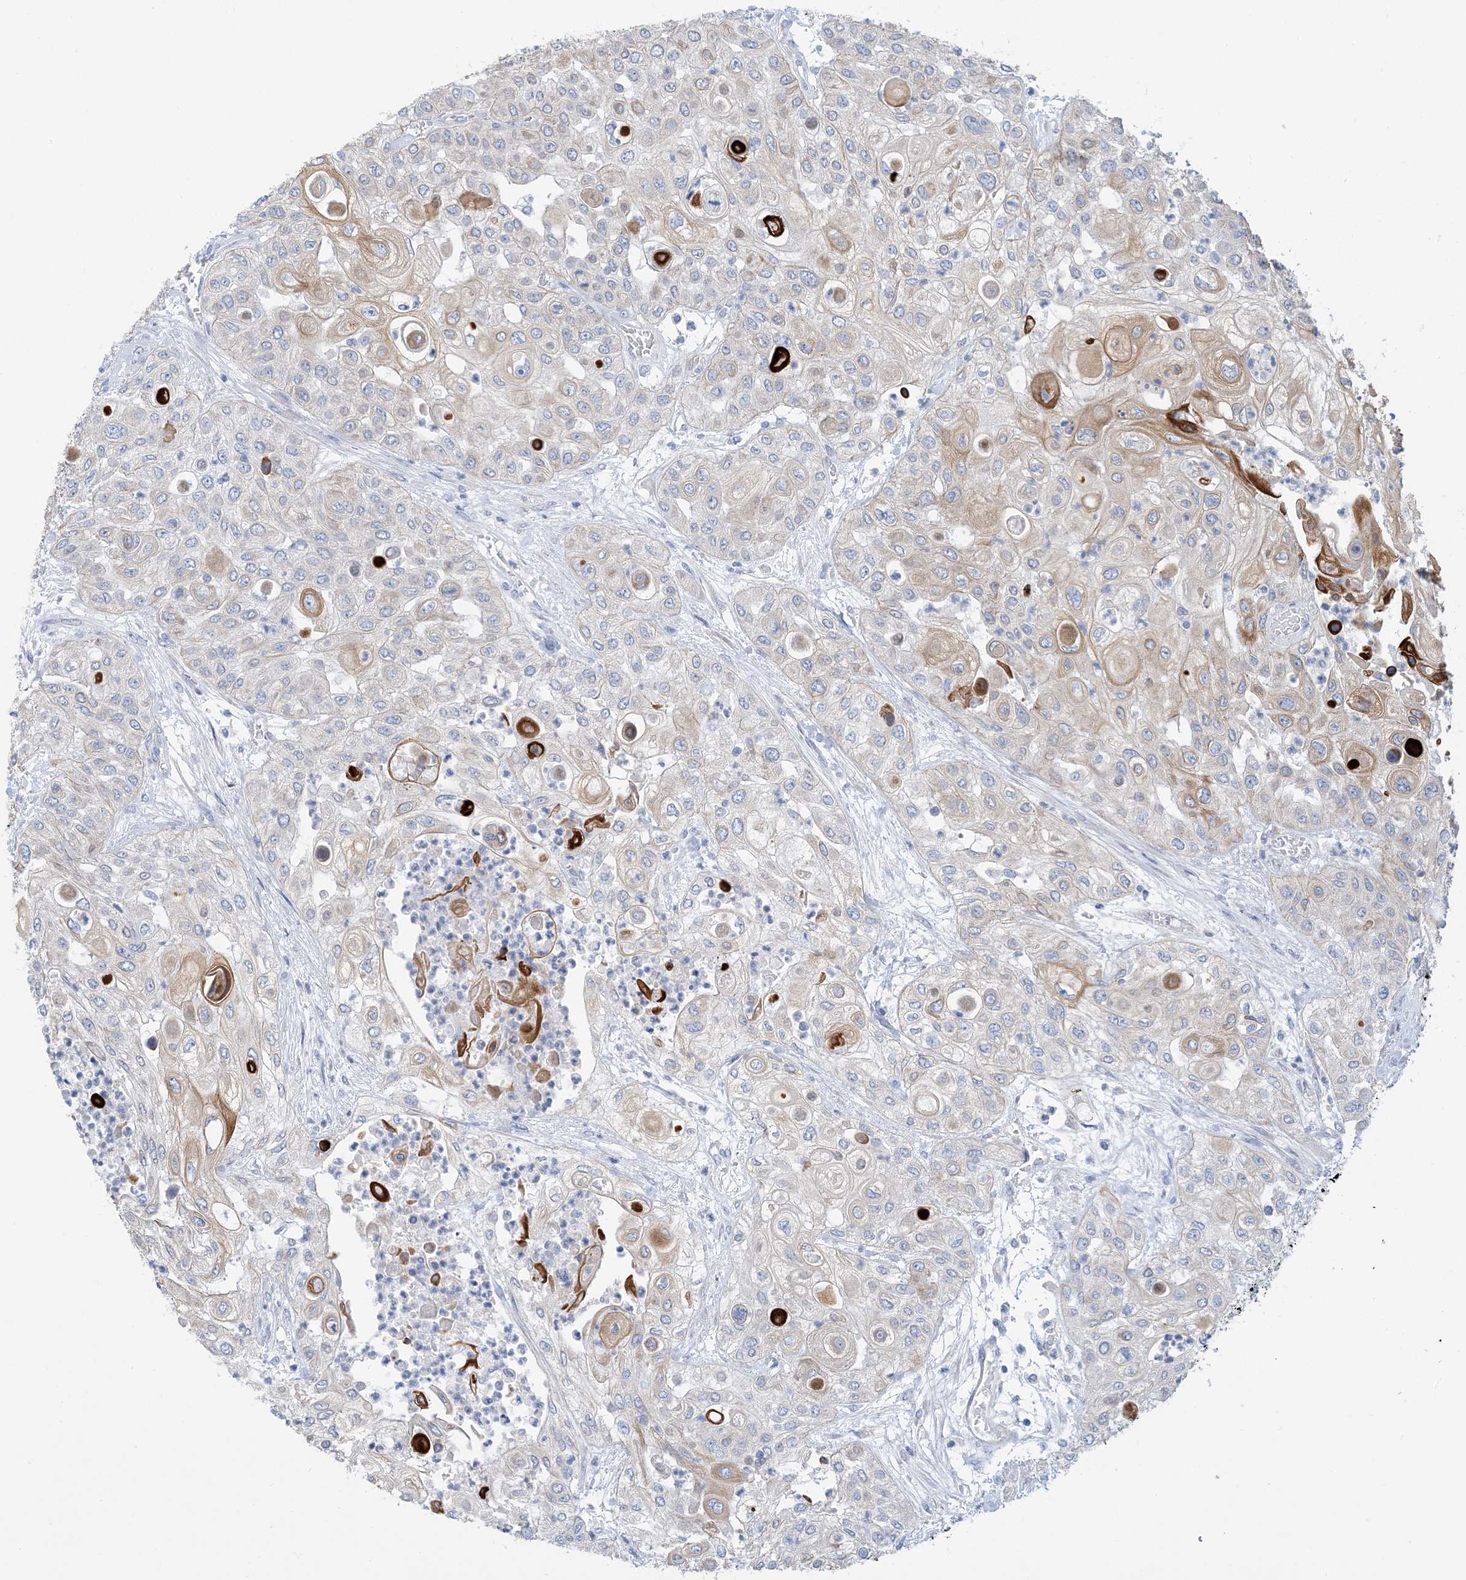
{"staining": {"intensity": "moderate", "quantity": "<25%", "location": "cytoplasmic/membranous"}, "tissue": "urothelial cancer", "cell_type": "Tumor cells", "image_type": "cancer", "snomed": [{"axis": "morphology", "description": "Urothelial carcinoma, High grade"}, {"axis": "topography", "description": "Urinary bladder"}], "caption": "Protein staining shows moderate cytoplasmic/membranous positivity in about <25% of tumor cells in high-grade urothelial carcinoma. The staining was performed using DAB (3,3'-diaminobenzidine), with brown indicating positive protein expression. Nuclei are stained blue with hematoxylin.", "gene": "ZCCHC18", "patient": {"sex": "female", "age": 79}}